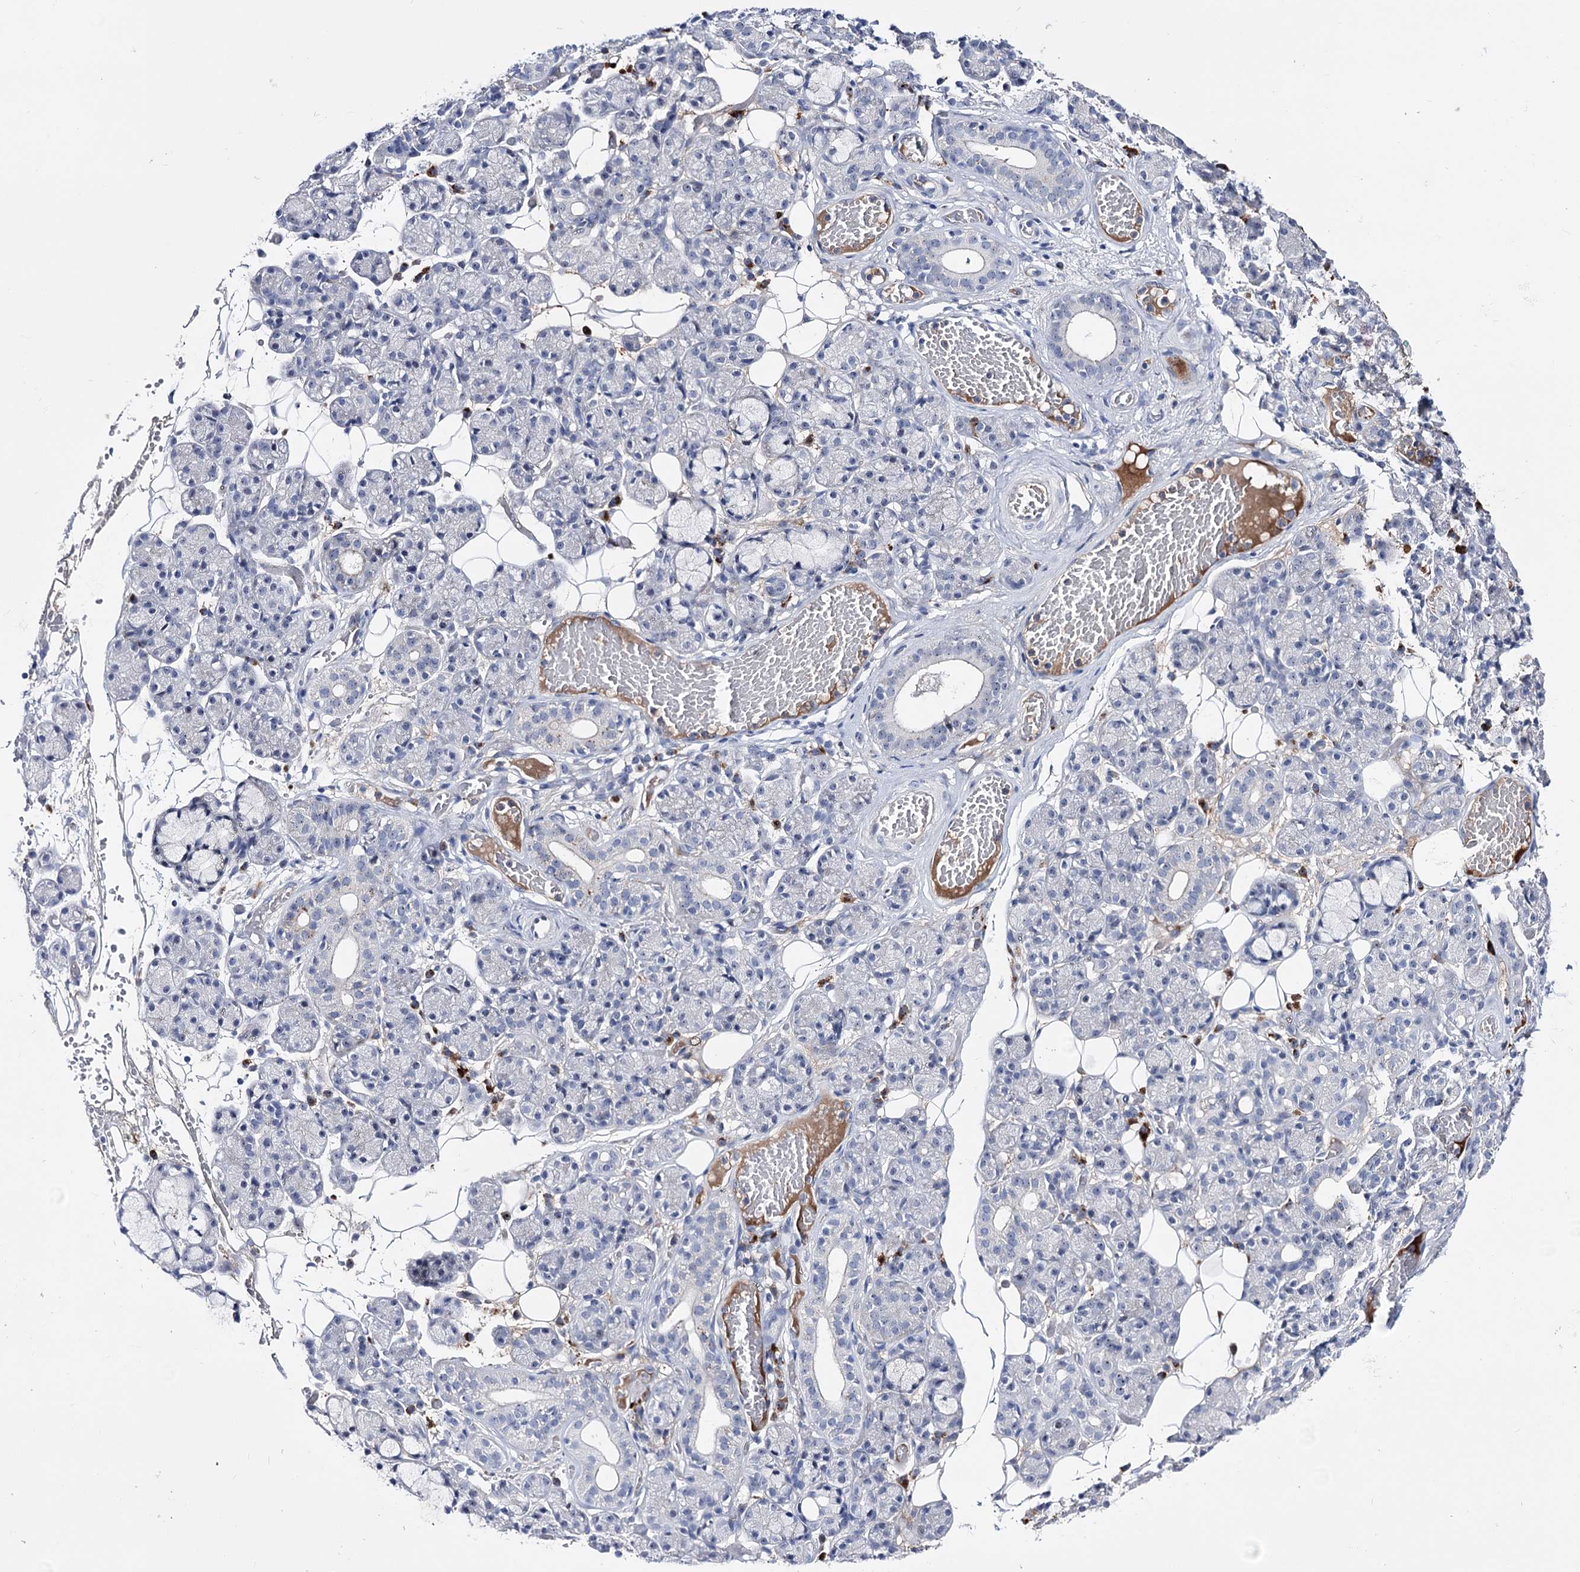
{"staining": {"intensity": "negative", "quantity": "none", "location": "none"}, "tissue": "salivary gland", "cell_type": "Glandular cells", "image_type": "normal", "snomed": [{"axis": "morphology", "description": "Normal tissue, NOS"}, {"axis": "topography", "description": "Salivary gland"}], "caption": "Immunohistochemistry (IHC) photomicrograph of unremarkable salivary gland: human salivary gland stained with DAB reveals no significant protein expression in glandular cells.", "gene": "PCGF5", "patient": {"sex": "male", "age": 63}}